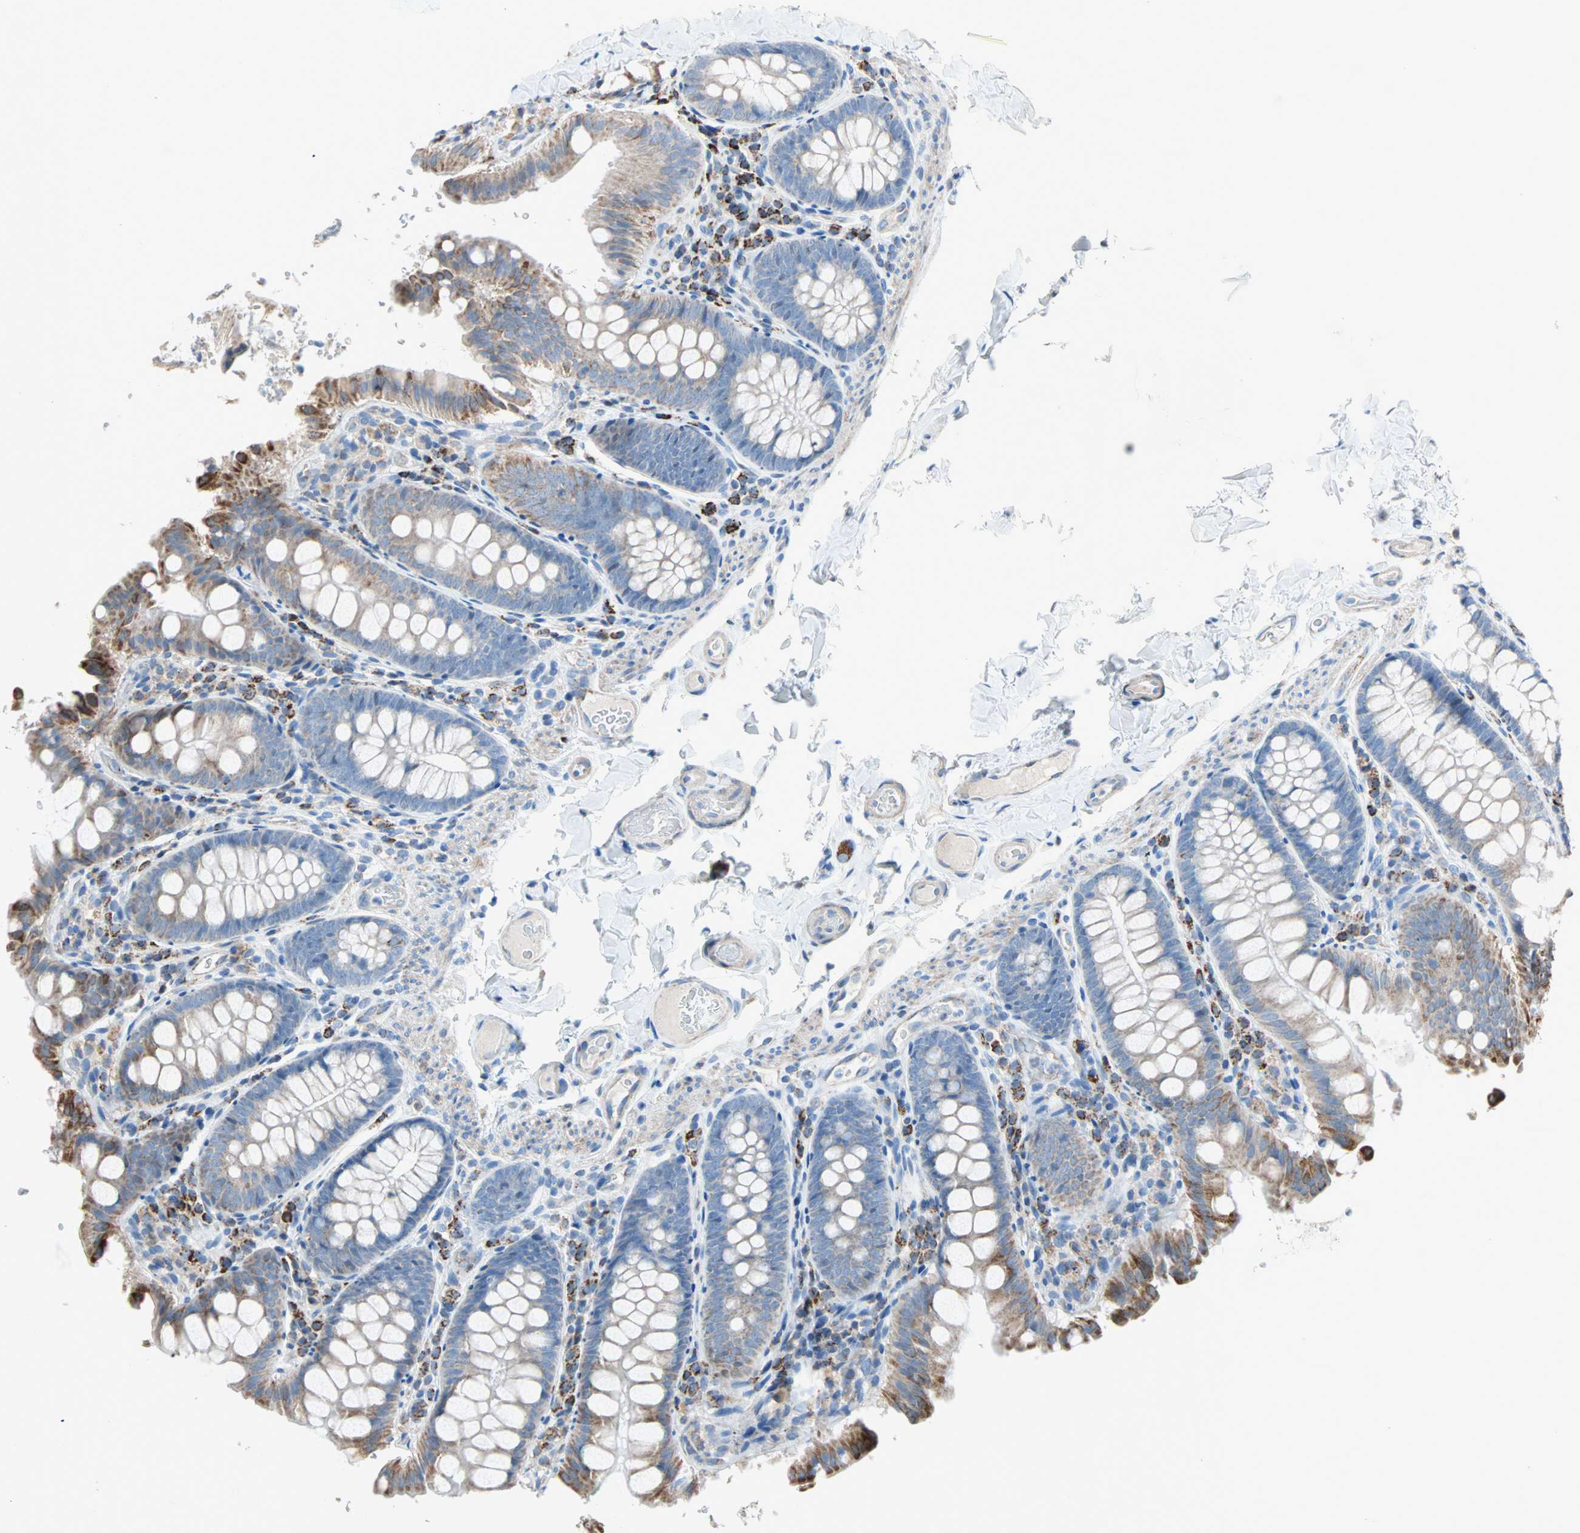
{"staining": {"intensity": "weak", "quantity": "25%-75%", "location": "cytoplasmic/membranous"}, "tissue": "colon", "cell_type": "Endothelial cells", "image_type": "normal", "snomed": [{"axis": "morphology", "description": "Normal tissue, NOS"}, {"axis": "topography", "description": "Colon"}], "caption": "IHC image of normal colon stained for a protein (brown), which displays low levels of weak cytoplasmic/membranous staining in about 25%-75% of endothelial cells.", "gene": "ACVRL1", "patient": {"sex": "female", "age": 61}}